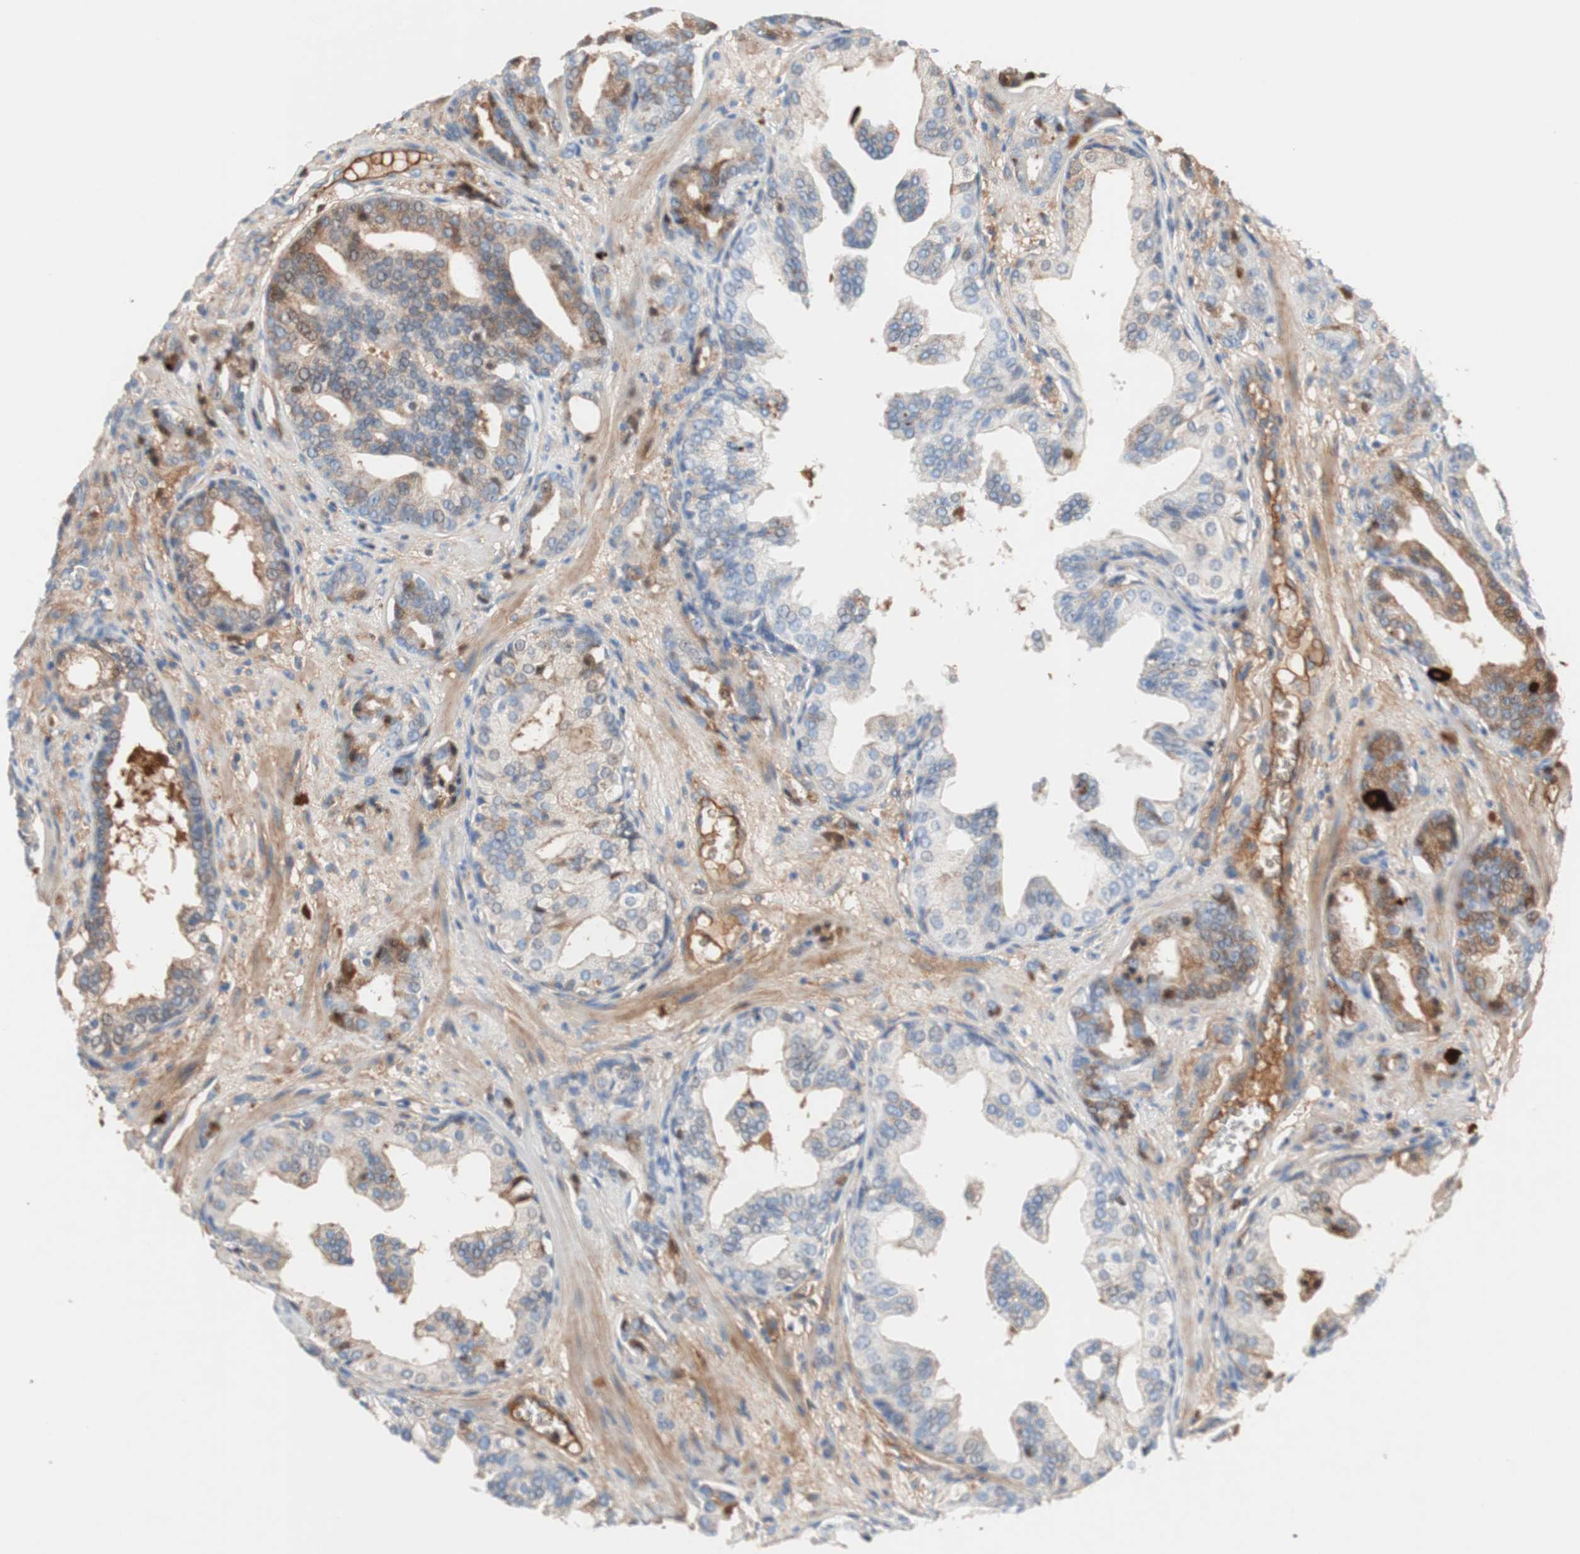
{"staining": {"intensity": "weak", "quantity": "25%-75%", "location": "cytoplasmic/membranous"}, "tissue": "prostate cancer", "cell_type": "Tumor cells", "image_type": "cancer", "snomed": [{"axis": "morphology", "description": "Adenocarcinoma, Low grade"}, {"axis": "topography", "description": "Prostate"}], "caption": "Weak cytoplasmic/membranous protein expression is appreciated in about 25%-75% of tumor cells in prostate adenocarcinoma (low-grade). The protein of interest is stained brown, and the nuclei are stained in blue (DAB (3,3'-diaminobenzidine) IHC with brightfield microscopy, high magnification).", "gene": "RBP4", "patient": {"sex": "male", "age": 63}}